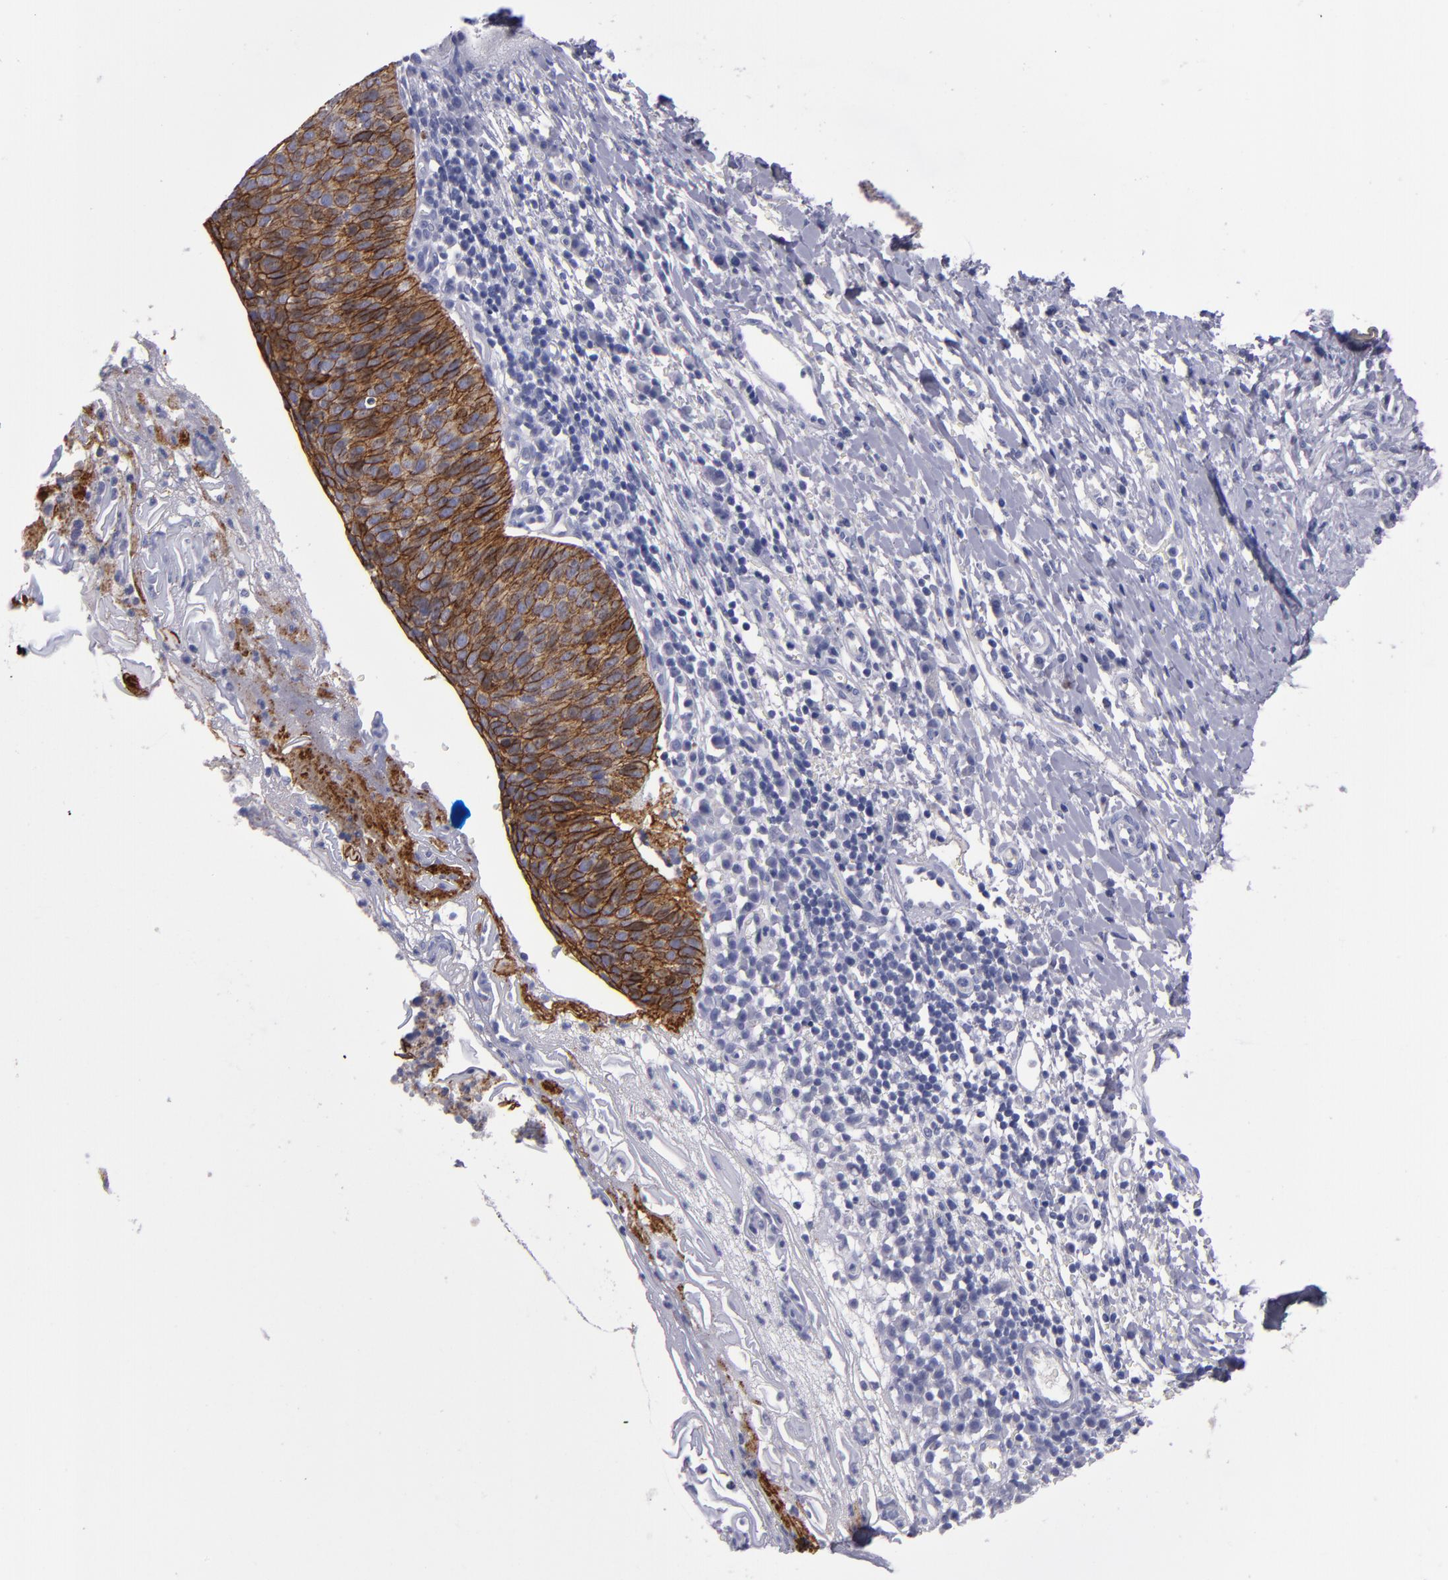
{"staining": {"intensity": "strong", "quantity": ">75%", "location": "cytoplasmic/membranous"}, "tissue": "cervical cancer", "cell_type": "Tumor cells", "image_type": "cancer", "snomed": [{"axis": "morphology", "description": "Normal tissue, NOS"}, {"axis": "morphology", "description": "Squamous cell carcinoma, NOS"}, {"axis": "topography", "description": "Cervix"}], "caption": "Cervical cancer (squamous cell carcinoma) was stained to show a protein in brown. There is high levels of strong cytoplasmic/membranous staining in approximately >75% of tumor cells.", "gene": "CDH3", "patient": {"sex": "female", "age": 39}}